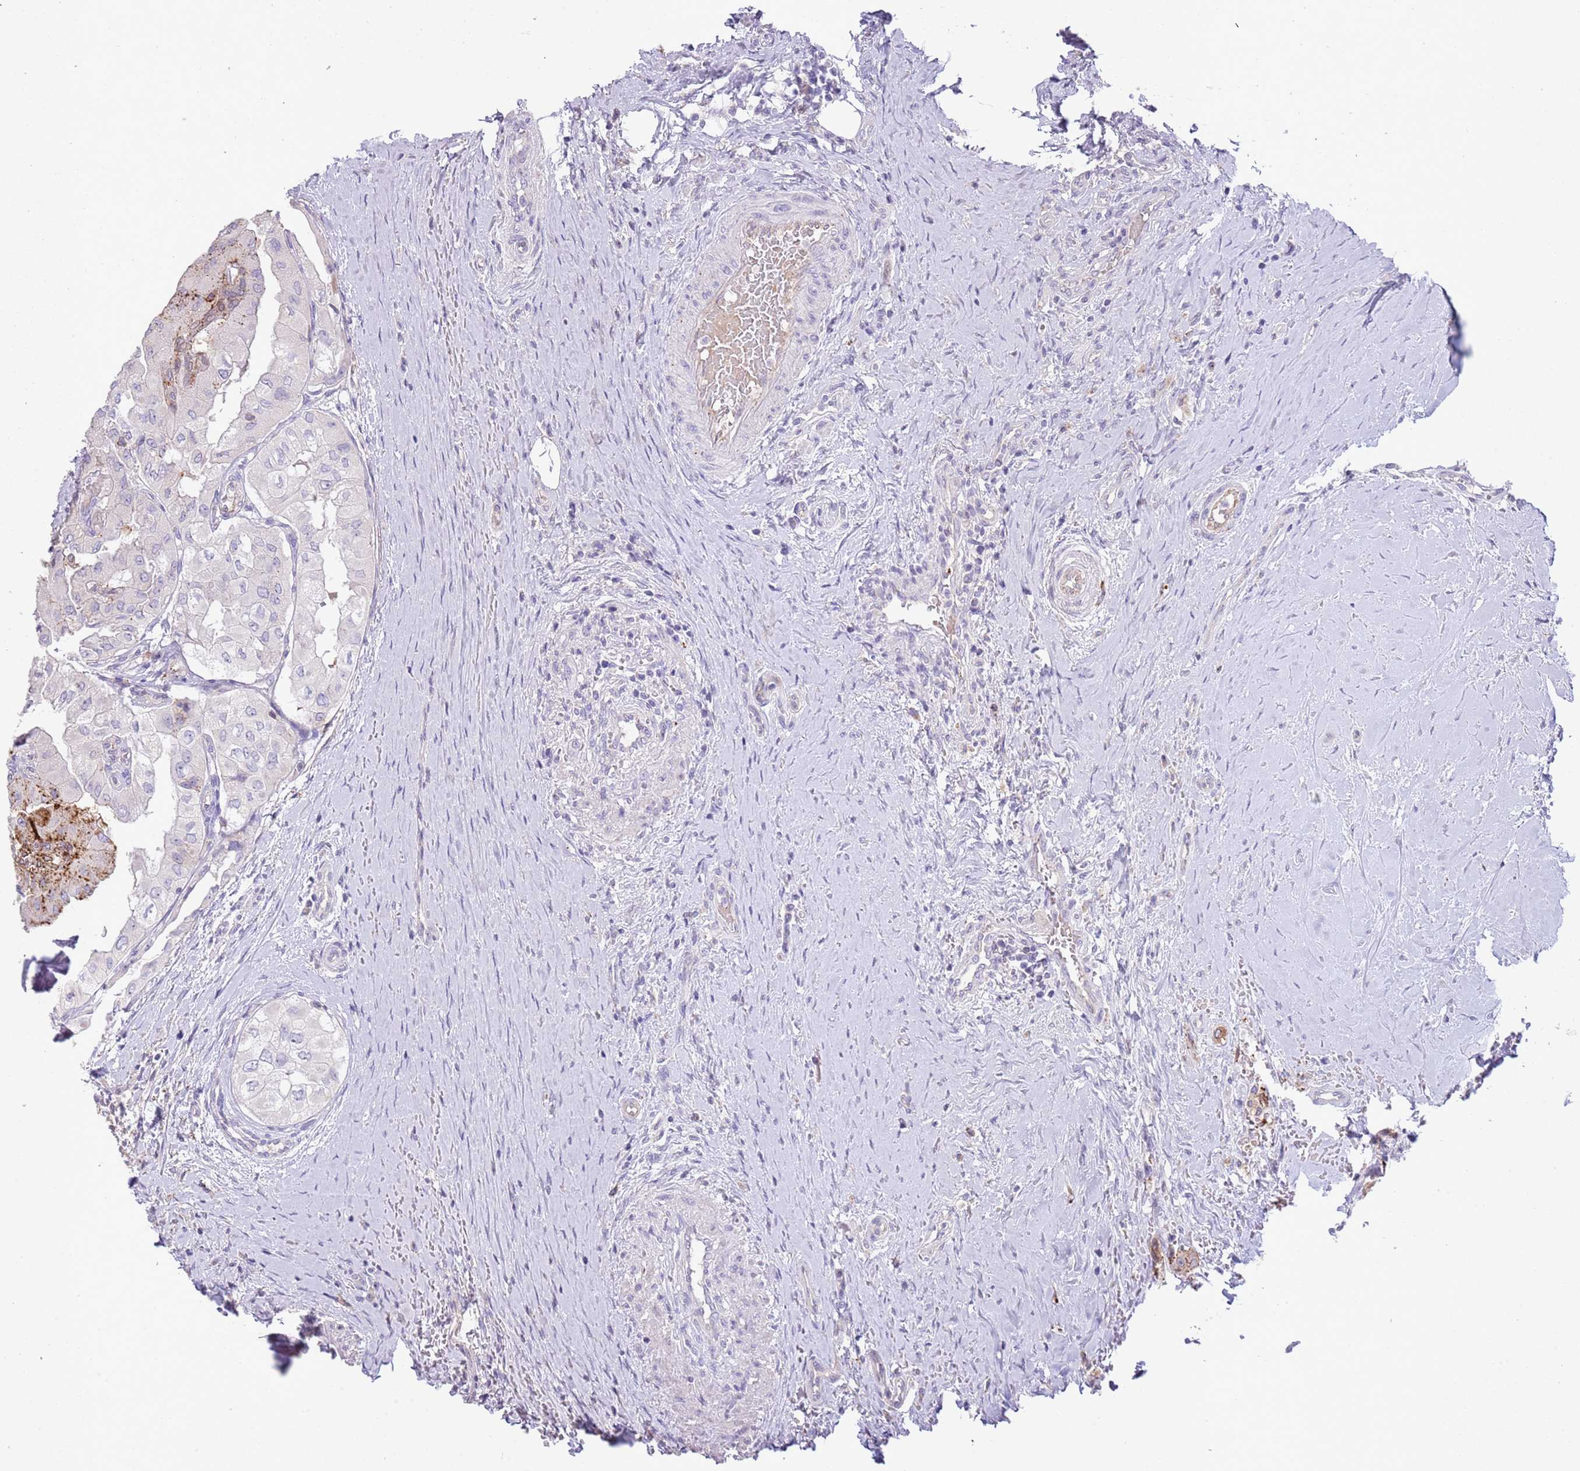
{"staining": {"intensity": "strong", "quantity": "<25%", "location": "cytoplasmic/membranous"}, "tissue": "thyroid cancer", "cell_type": "Tumor cells", "image_type": "cancer", "snomed": [{"axis": "morphology", "description": "Papillary adenocarcinoma, NOS"}, {"axis": "topography", "description": "Thyroid gland"}], "caption": "Tumor cells reveal medium levels of strong cytoplasmic/membranous staining in about <25% of cells in human thyroid papillary adenocarcinoma.", "gene": "ABHD17A", "patient": {"sex": "female", "age": 59}}